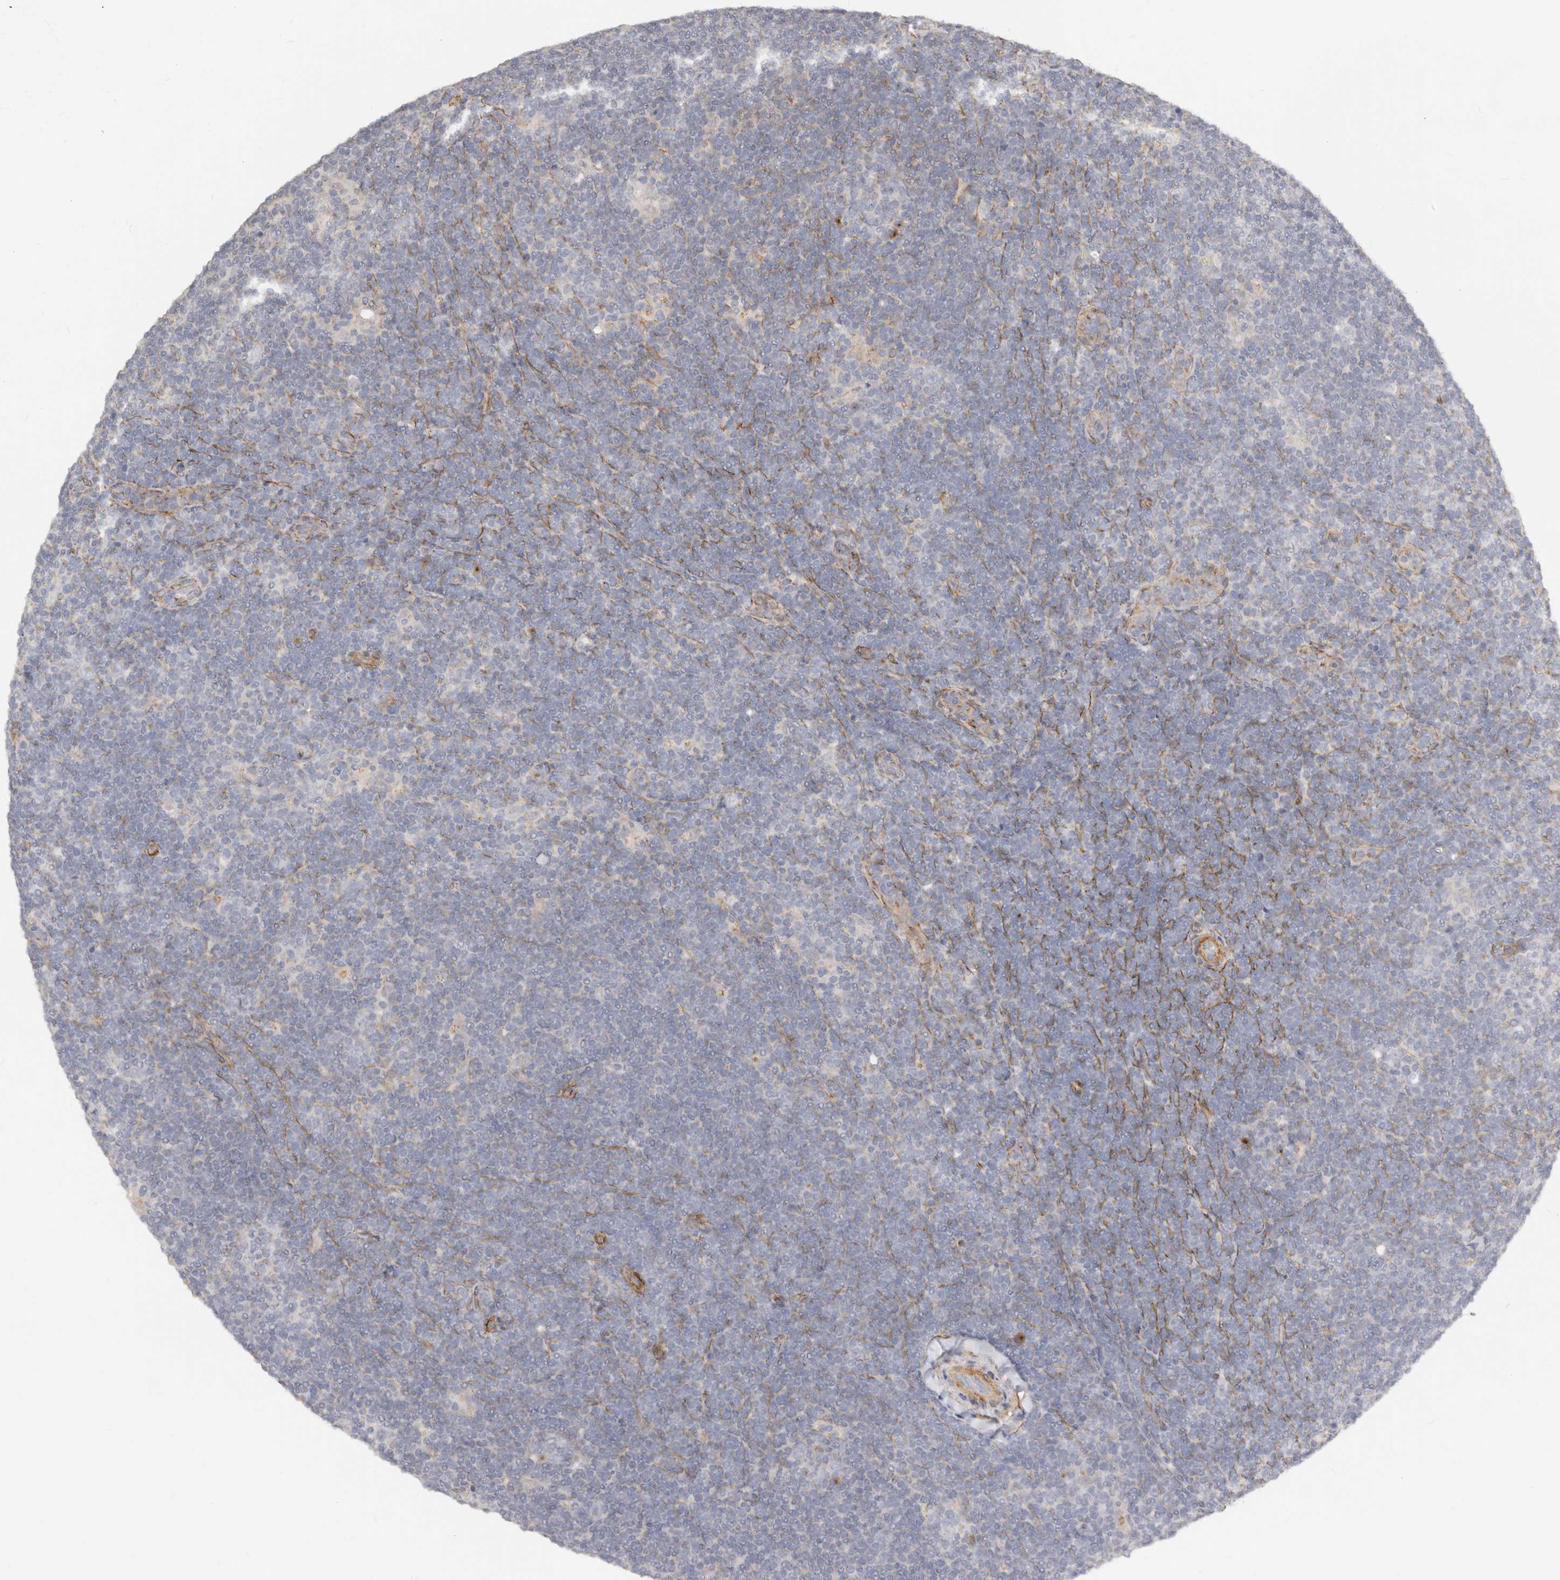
{"staining": {"intensity": "negative", "quantity": "none", "location": "none"}, "tissue": "lymphoma", "cell_type": "Tumor cells", "image_type": "cancer", "snomed": [{"axis": "morphology", "description": "Hodgkin's disease, NOS"}, {"axis": "topography", "description": "Lymph node"}], "caption": "Protein analysis of Hodgkin's disease reveals no significant positivity in tumor cells. The staining is performed using DAB brown chromogen with nuclei counter-stained in using hematoxylin.", "gene": "RABAC1", "patient": {"sex": "female", "age": 57}}